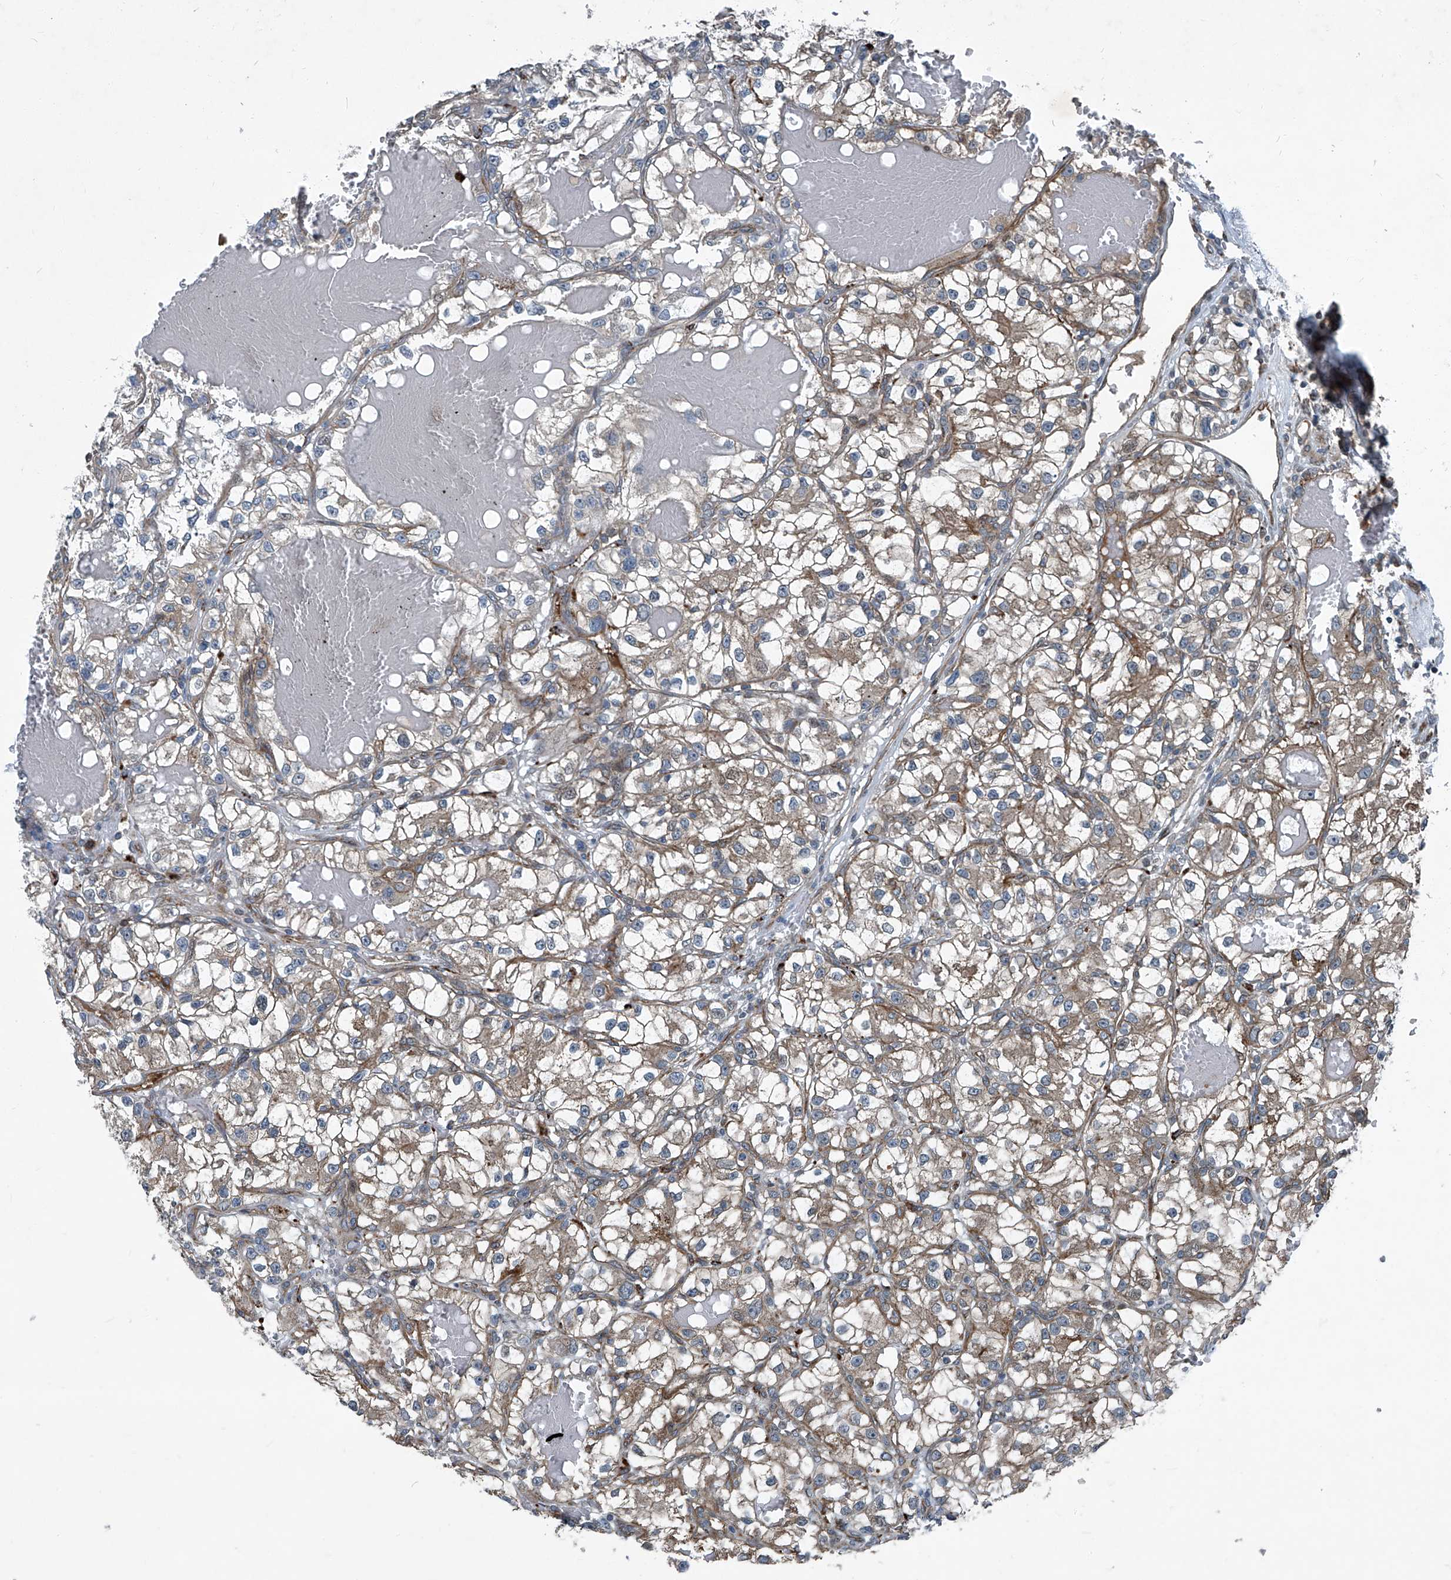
{"staining": {"intensity": "weak", "quantity": ">75%", "location": "cytoplasmic/membranous"}, "tissue": "renal cancer", "cell_type": "Tumor cells", "image_type": "cancer", "snomed": [{"axis": "morphology", "description": "Adenocarcinoma, NOS"}, {"axis": "topography", "description": "Kidney"}], "caption": "Weak cytoplasmic/membranous expression is appreciated in approximately >75% of tumor cells in renal cancer (adenocarcinoma).", "gene": "SENP2", "patient": {"sex": "female", "age": 57}}